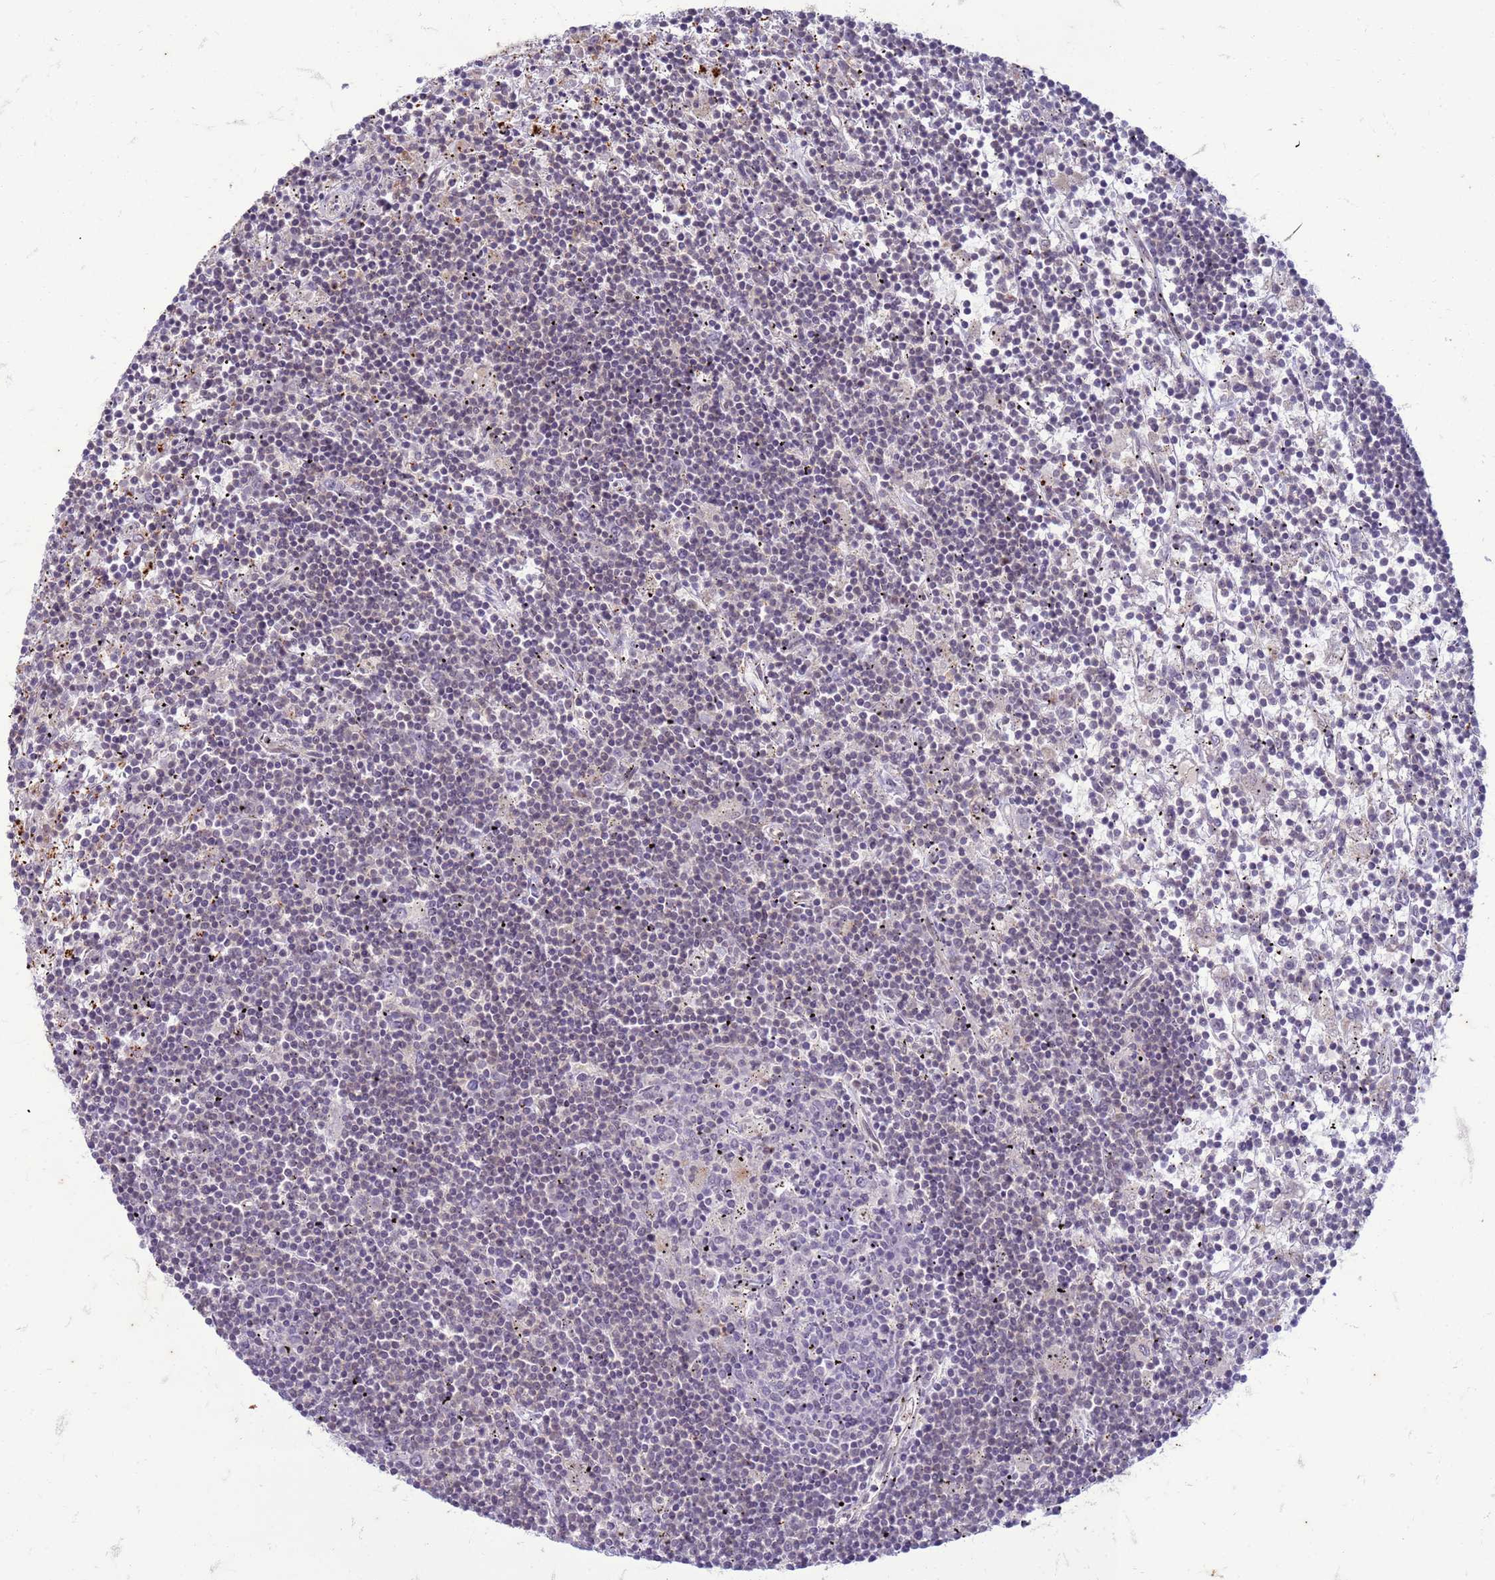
{"staining": {"intensity": "negative", "quantity": "none", "location": "none"}, "tissue": "lymphoma", "cell_type": "Tumor cells", "image_type": "cancer", "snomed": [{"axis": "morphology", "description": "Malignant lymphoma, non-Hodgkin's type, Low grade"}, {"axis": "topography", "description": "Spleen"}], "caption": "IHC photomicrograph of neoplastic tissue: low-grade malignant lymphoma, non-Hodgkin's type stained with DAB reveals no significant protein expression in tumor cells.", "gene": "SLC15A3", "patient": {"sex": "male", "age": 76}}